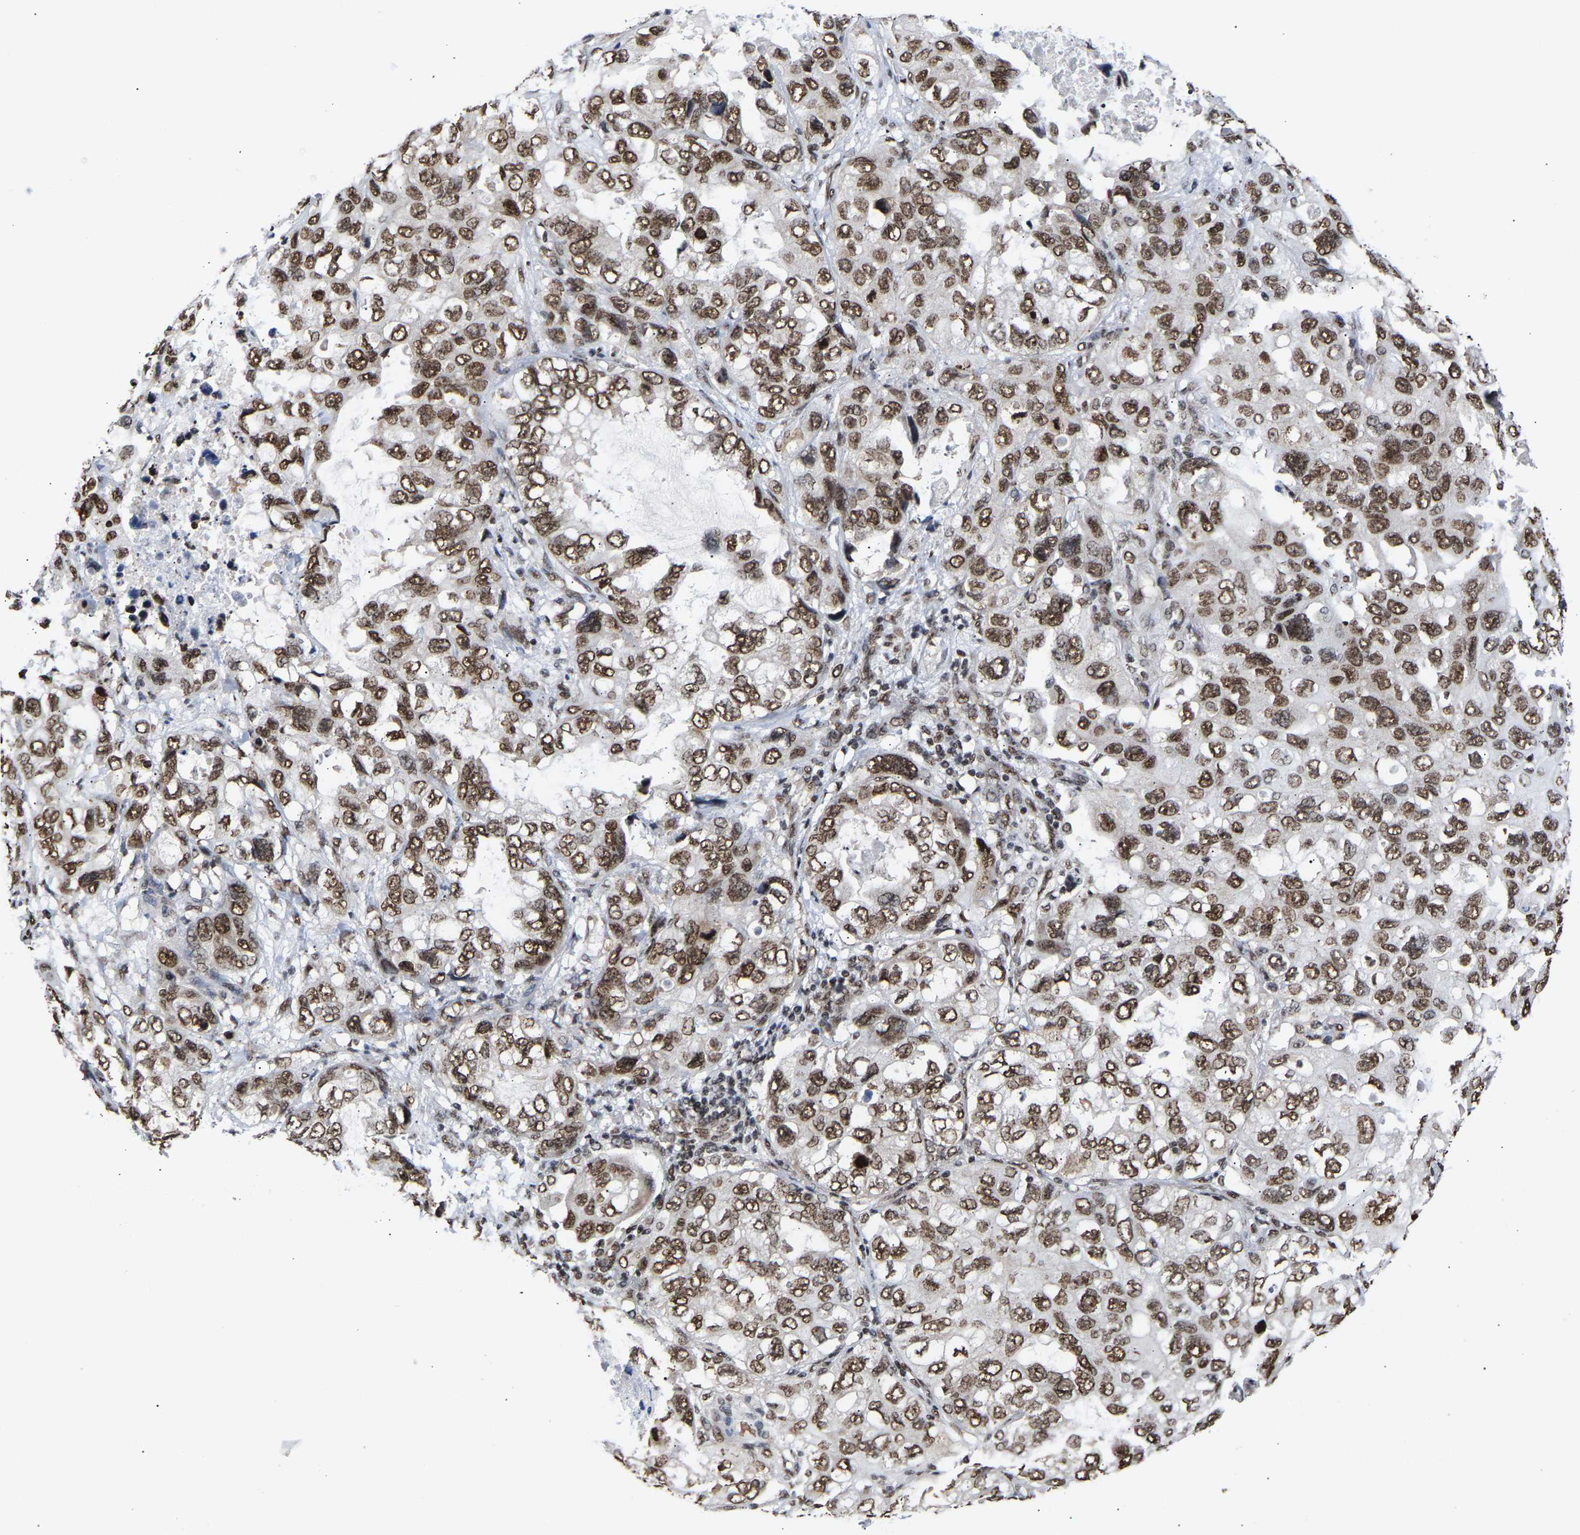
{"staining": {"intensity": "strong", "quantity": ">75%", "location": "nuclear"}, "tissue": "lung cancer", "cell_type": "Tumor cells", "image_type": "cancer", "snomed": [{"axis": "morphology", "description": "Squamous cell carcinoma, NOS"}, {"axis": "topography", "description": "Lung"}], "caption": "About >75% of tumor cells in lung cancer (squamous cell carcinoma) exhibit strong nuclear protein positivity as visualized by brown immunohistochemical staining.", "gene": "PSIP1", "patient": {"sex": "female", "age": 73}}